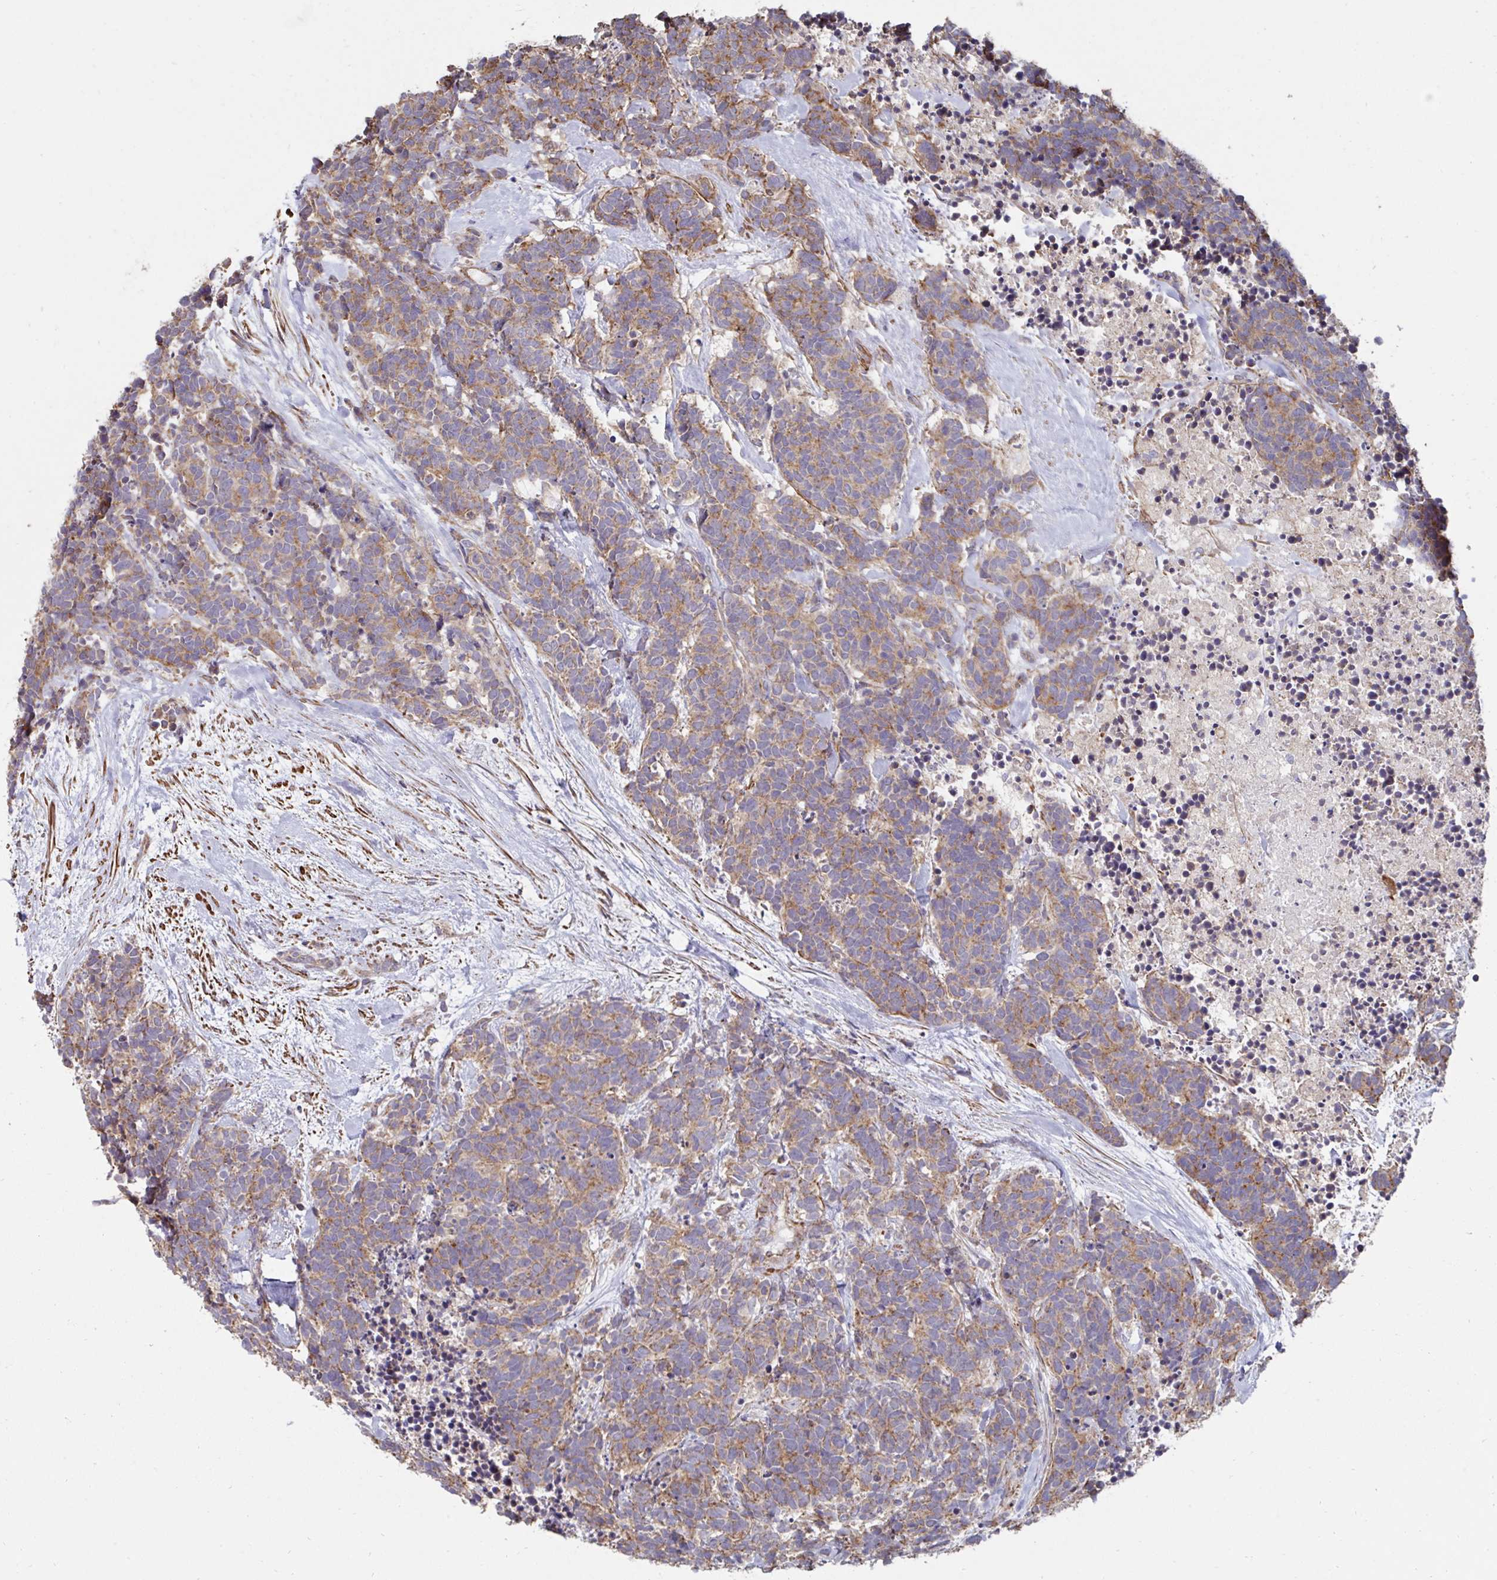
{"staining": {"intensity": "moderate", "quantity": ">75%", "location": "cytoplasmic/membranous"}, "tissue": "carcinoid", "cell_type": "Tumor cells", "image_type": "cancer", "snomed": [{"axis": "morphology", "description": "Carcinoma, NOS"}, {"axis": "morphology", "description": "Carcinoid, malignant, NOS"}, {"axis": "topography", "description": "Prostate"}], "caption": "There is medium levels of moderate cytoplasmic/membranous staining in tumor cells of malignant carcinoid, as demonstrated by immunohistochemical staining (brown color).", "gene": "DZANK1", "patient": {"sex": "male", "age": 57}}